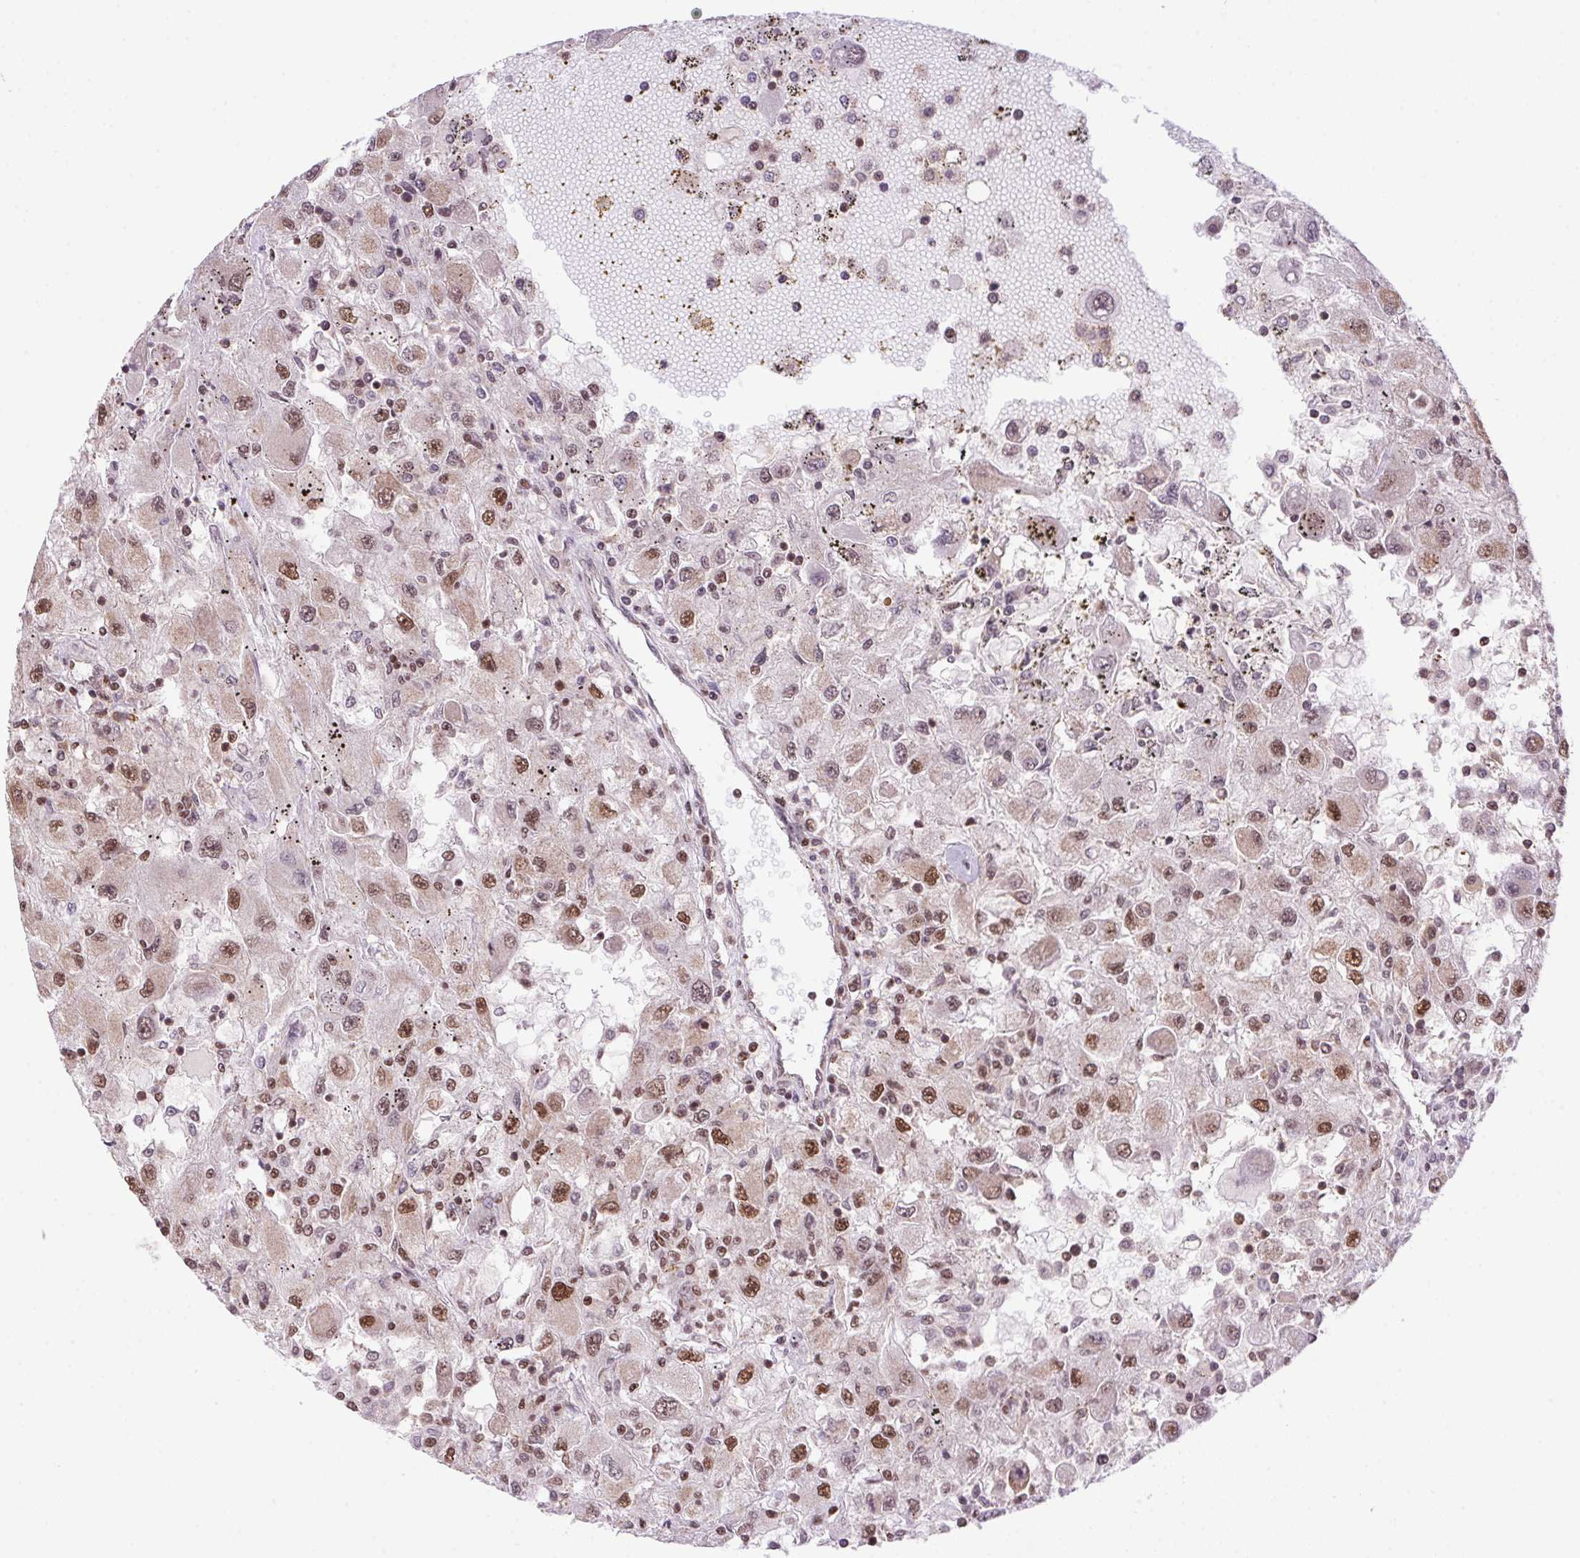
{"staining": {"intensity": "moderate", "quantity": "25%-75%", "location": "nuclear"}, "tissue": "renal cancer", "cell_type": "Tumor cells", "image_type": "cancer", "snomed": [{"axis": "morphology", "description": "Adenocarcinoma, NOS"}, {"axis": "topography", "description": "Kidney"}], "caption": "Immunohistochemistry staining of renal cancer (adenocarcinoma), which shows medium levels of moderate nuclear staining in about 25%-75% of tumor cells indicating moderate nuclear protein positivity. The staining was performed using DAB (3,3'-diaminobenzidine) (brown) for protein detection and nuclei were counterstained in hematoxylin (blue).", "gene": "ZNF207", "patient": {"sex": "female", "age": 67}}